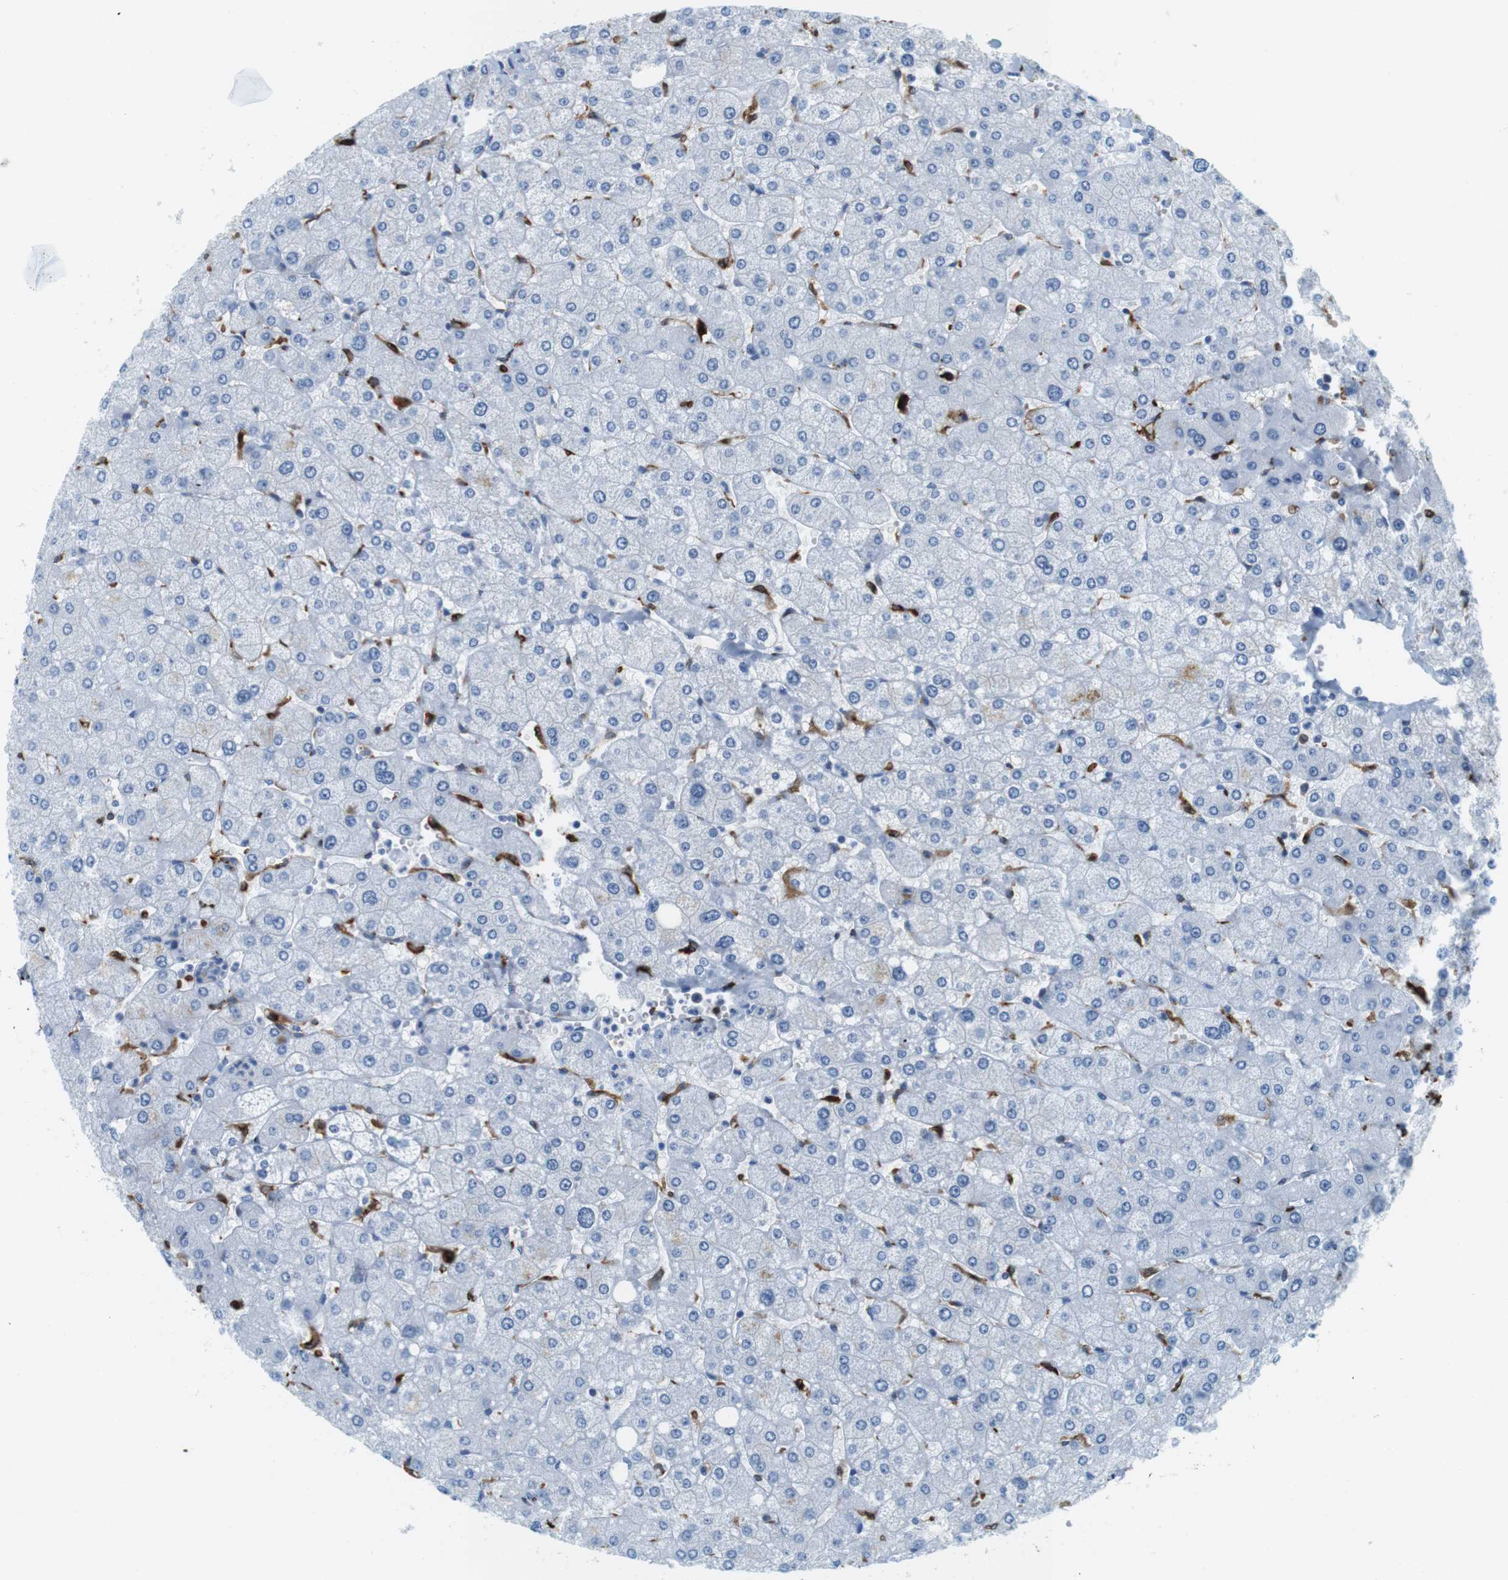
{"staining": {"intensity": "negative", "quantity": "none", "location": "none"}, "tissue": "liver", "cell_type": "Cholangiocytes", "image_type": "normal", "snomed": [{"axis": "morphology", "description": "Normal tissue, NOS"}, {"axis": "topography", "description": "Liver"}], "caption": "DAB immunohistochemical staining of normal liver demonstrates no significant positivity in cholangiocytes. (Immunohistochemistry (ihc), brightfield microscopy, high magnification).", "gene": "CIITA", "patient": {"sex": "male", "age": 55}}